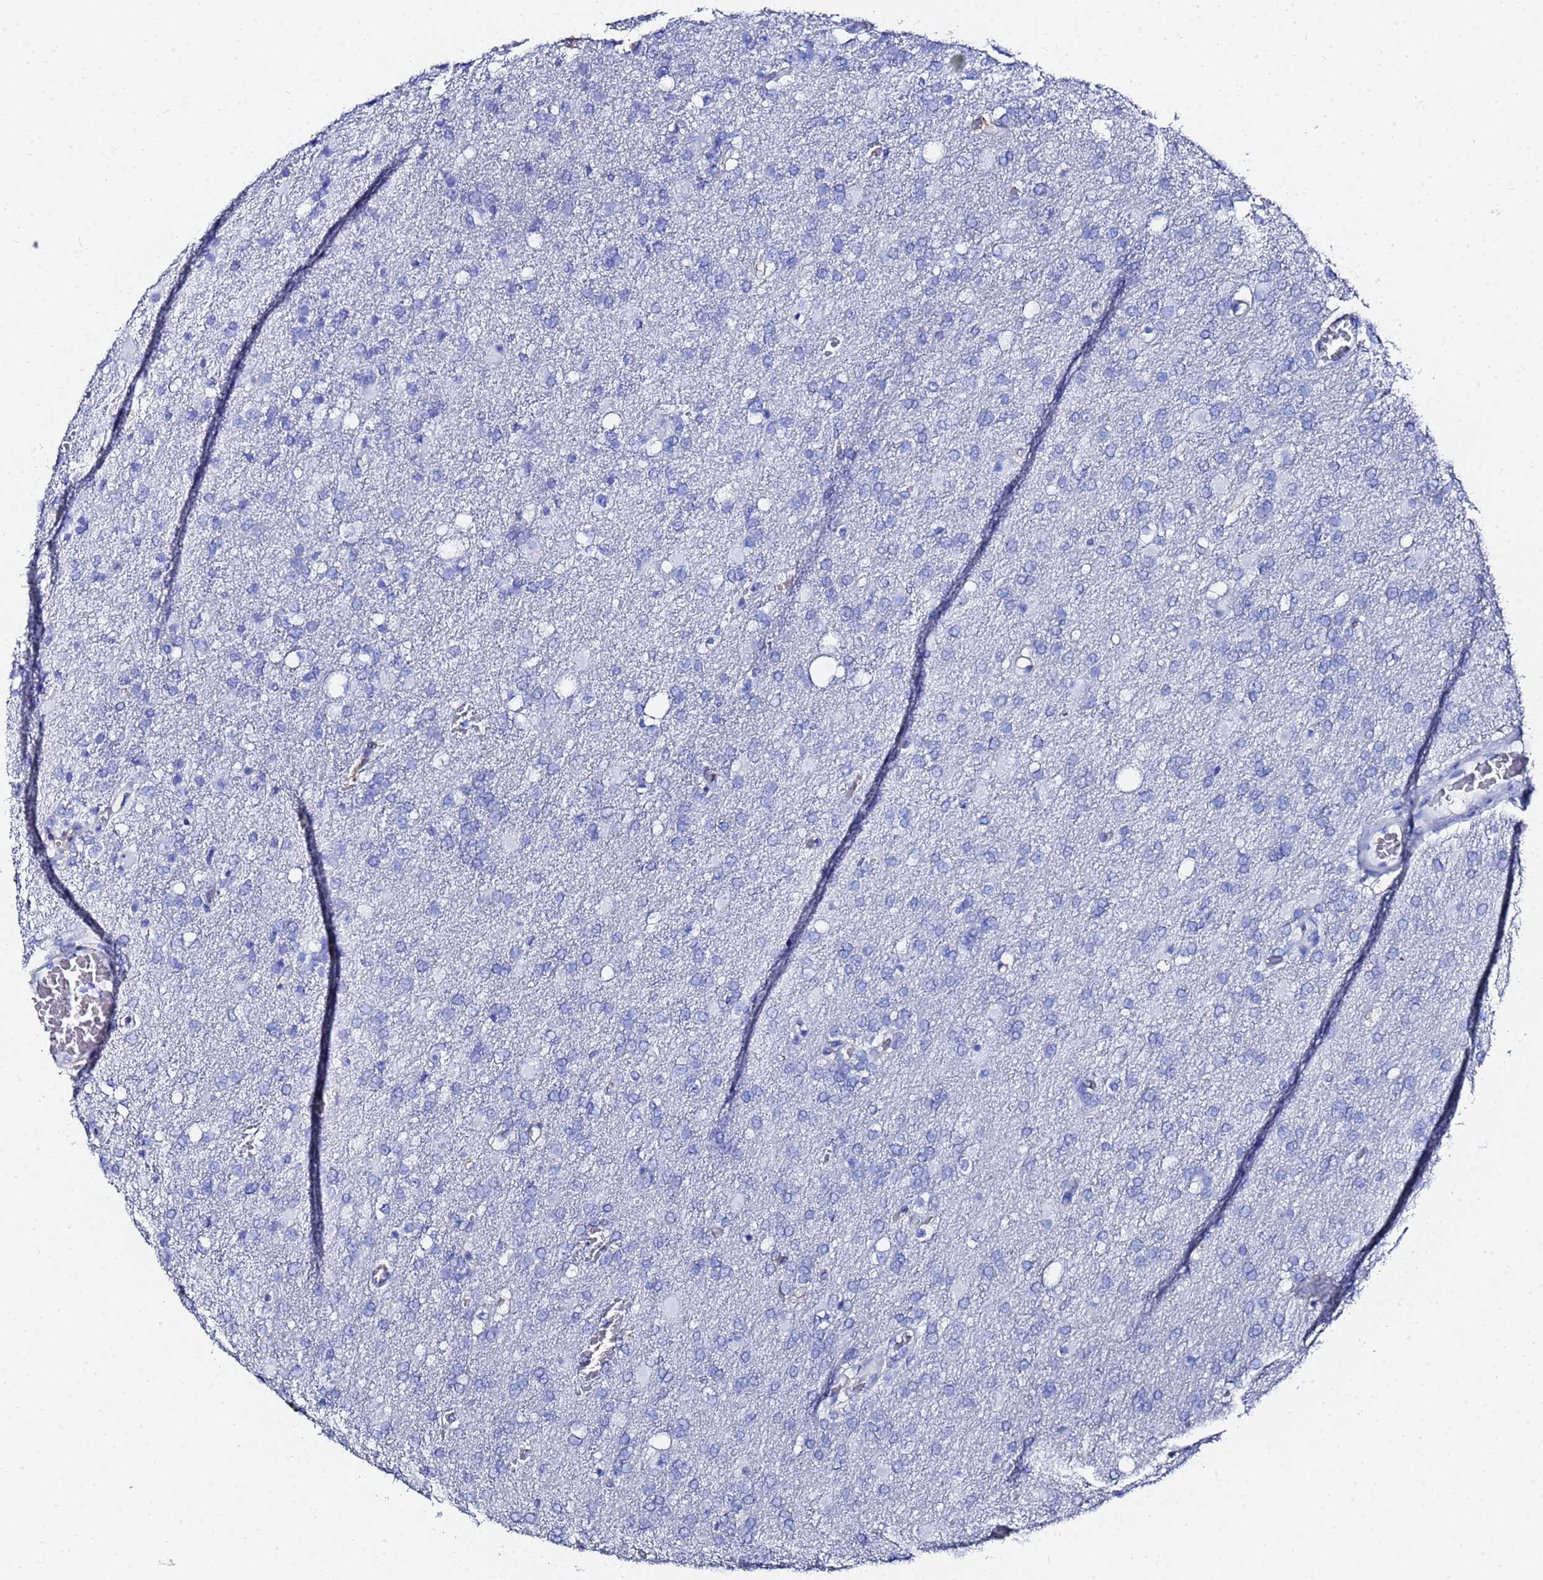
{"staining": {"intensity": "negative", "quantity": "none", "location": "none"}, "tissue": "glioma", "cell_type": "Tumor cells", "image_type": "cancer", "snomed": [{"axis": "morphology", "description": "Glioma, malignant, High grade"}, {"axis": "topography", "description": "Brain"}], "caption": "This is an IHC photomicrograph of human malignant high-grade glioma. There is no positivity in tumor cells.", "gene": "GGT1", "patient": {"sex": "female", "age": 74}}